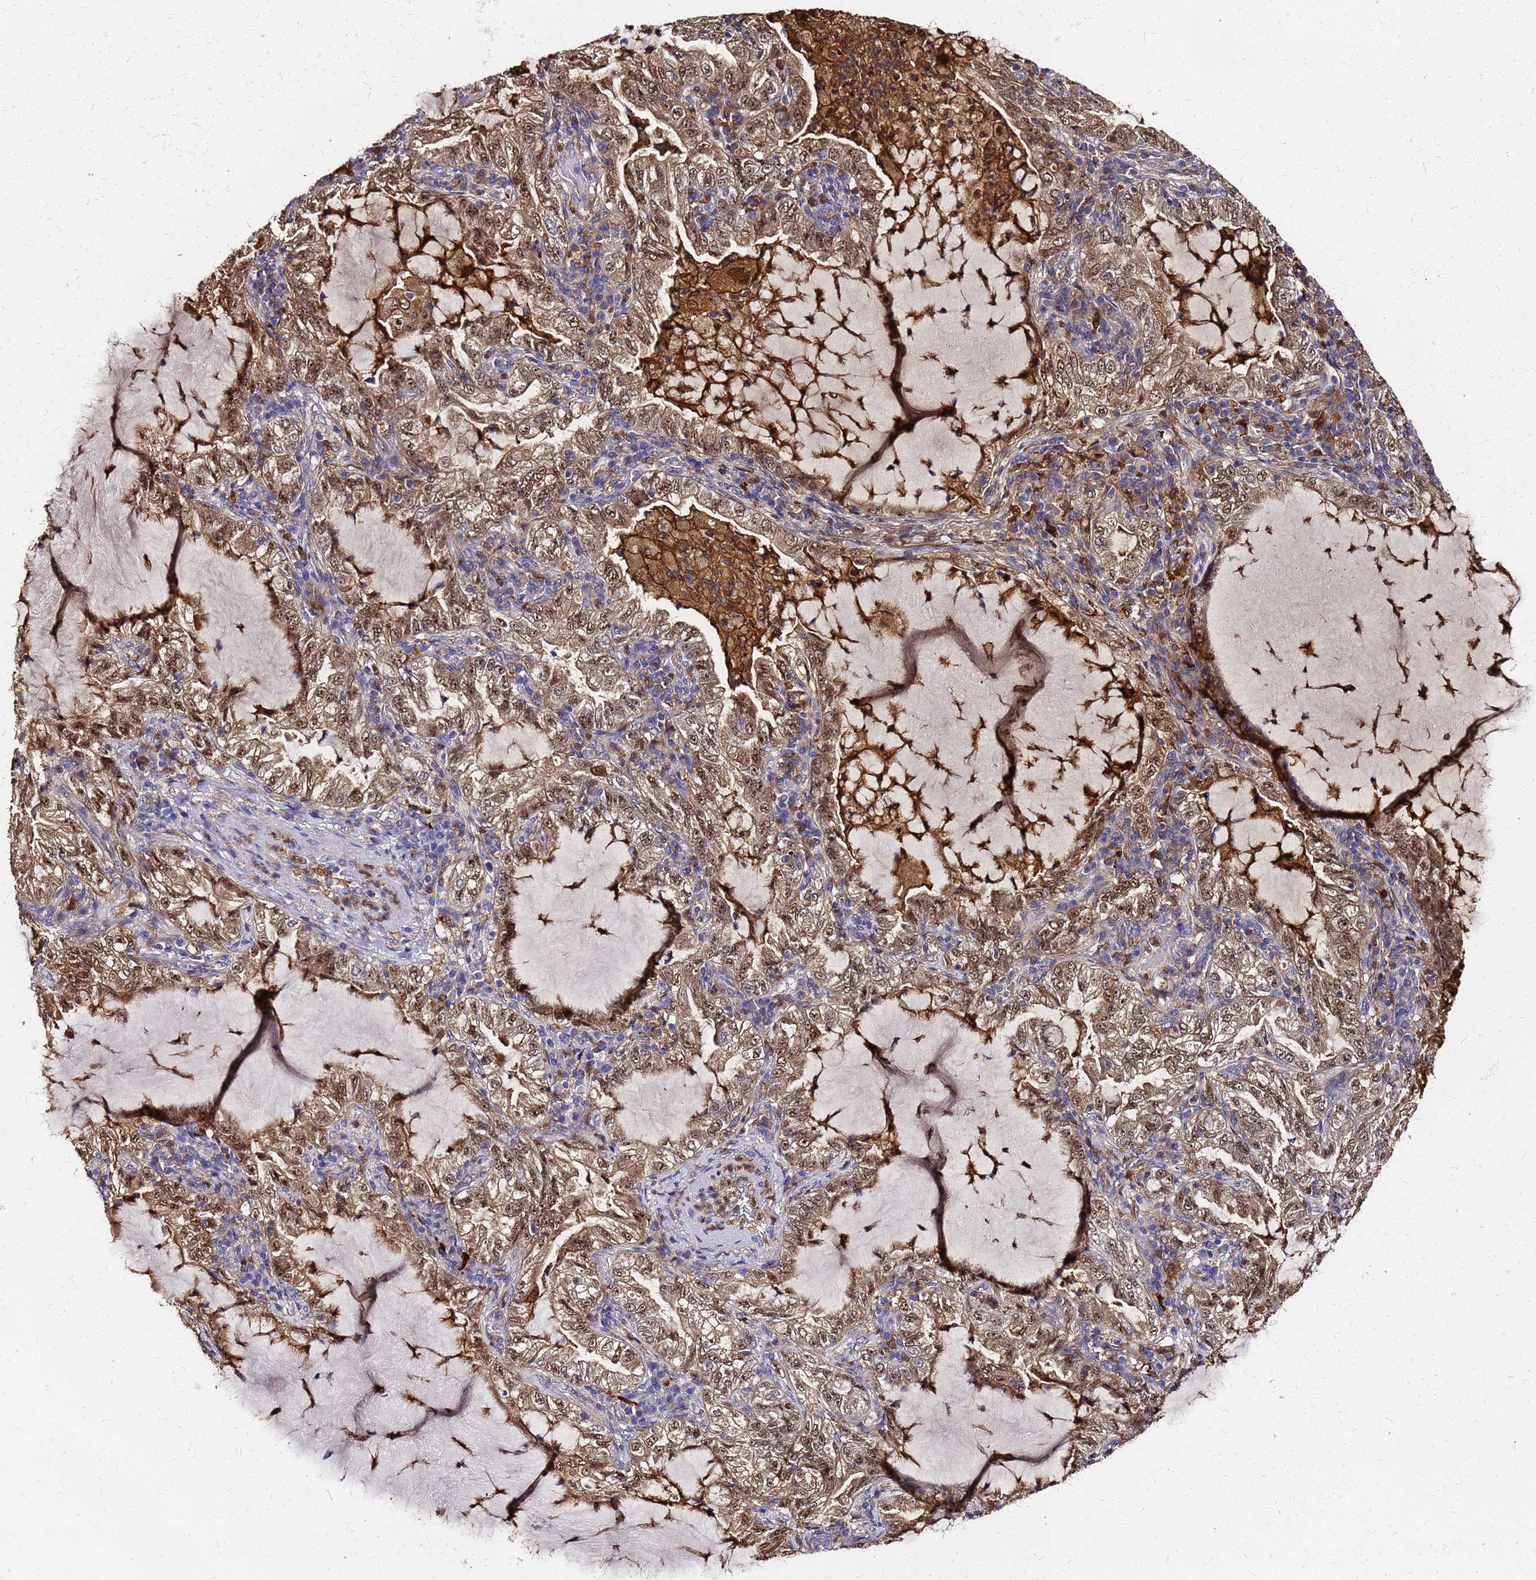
{"staining": {"intensity": "moderate", "quantity": ">75%", "location": "nuclear"}, "tissue": "lung cancer", "cell_type": "Tumor cells", "image_type": "cancer", "snomed": [{"axis": "morphology", "description": "Adenocarcinoma, NOS"}, {"axis": "topography", "description": "Lung"}], "caption": "IHC micrograph of lung adenocarcinoma stained for a protein (brown), which demonstrates medium levels of moderate nuclear expression in about >75% of tumor cells.", "gene": "S100A11", "patient": {"sex": "female", "age": 73}}